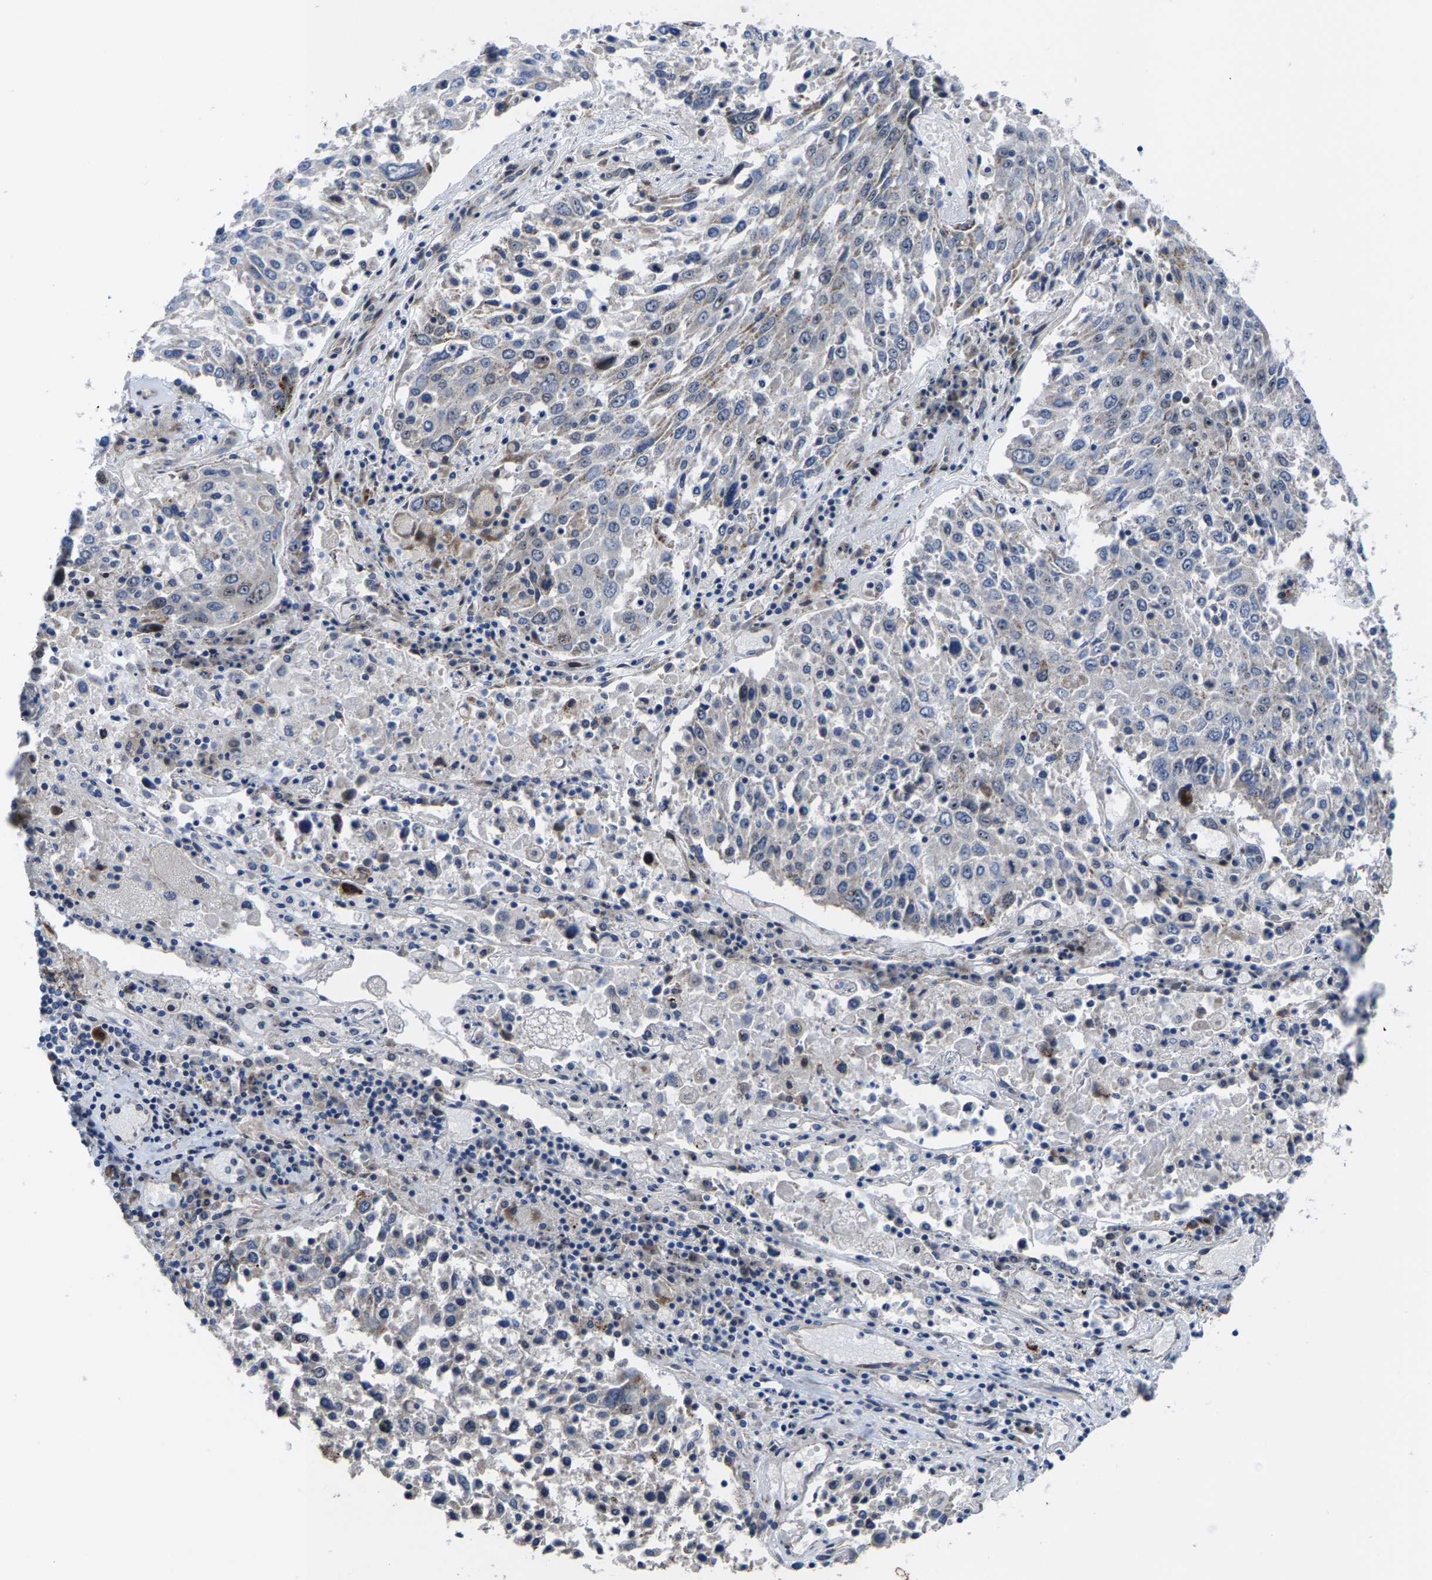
{"staining": {"intensity": "negative", "quantity": "none", "location": "none"}, "tissue": "lung cancer", "cell_type": "Tumor cells", "image_type": "cancer", "snomed": [{"axis": "morphology", "description": "Squamous cell carcinoma, NOS"}, {"axis": "topography", "description": "Lung"}], "caption": "This is an immunohistochemistry (IHC) histopathology image of human lung cancer (squamous cell carcinoma). There is no positivity in tumor cells.", "gene": "HAUS6", "patient": {"sex": "male", "age": 65}}